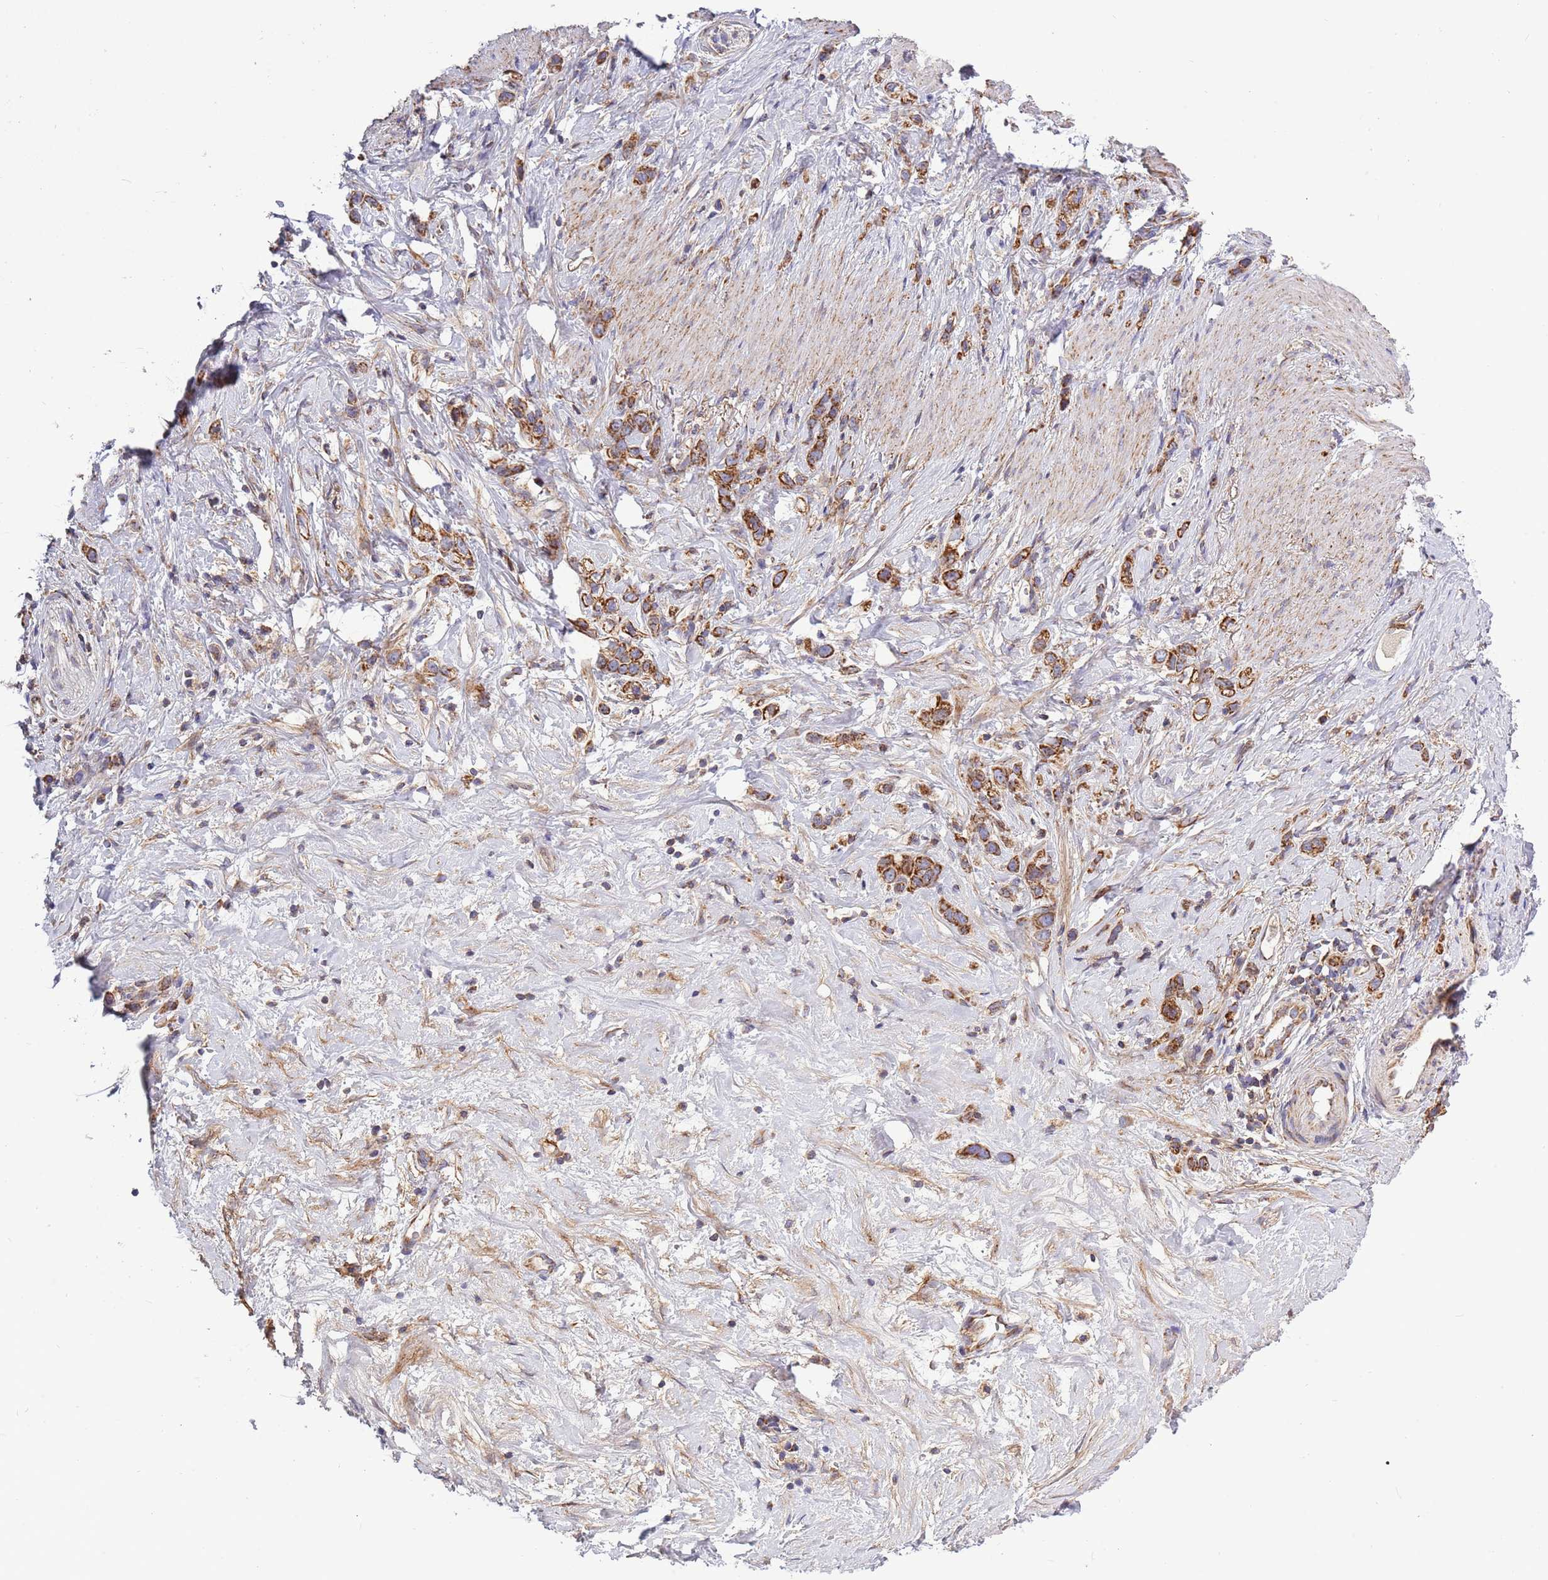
{"staining": {"intensity": "moderate", "quantity": ">75%", "location": "cytoplasmic/membranous"}, "tissue": "stomach cancer", "cell_type": "Tumor cells", "image_type": "cancer", "snomed": [{"axis": "morphology", "description": "Adenocarcinoma, NOS"}, {"axis": "topography", "description": "Stomach"}], "caption": "The image exhibits immunohistochemical staining of stomach cancer. There is moderate cytoplasmic/membranous positivity is identified in about >75% of tumor cells.", "gene": "IRS4", "patient": {"sex": "female", "age": 65}}